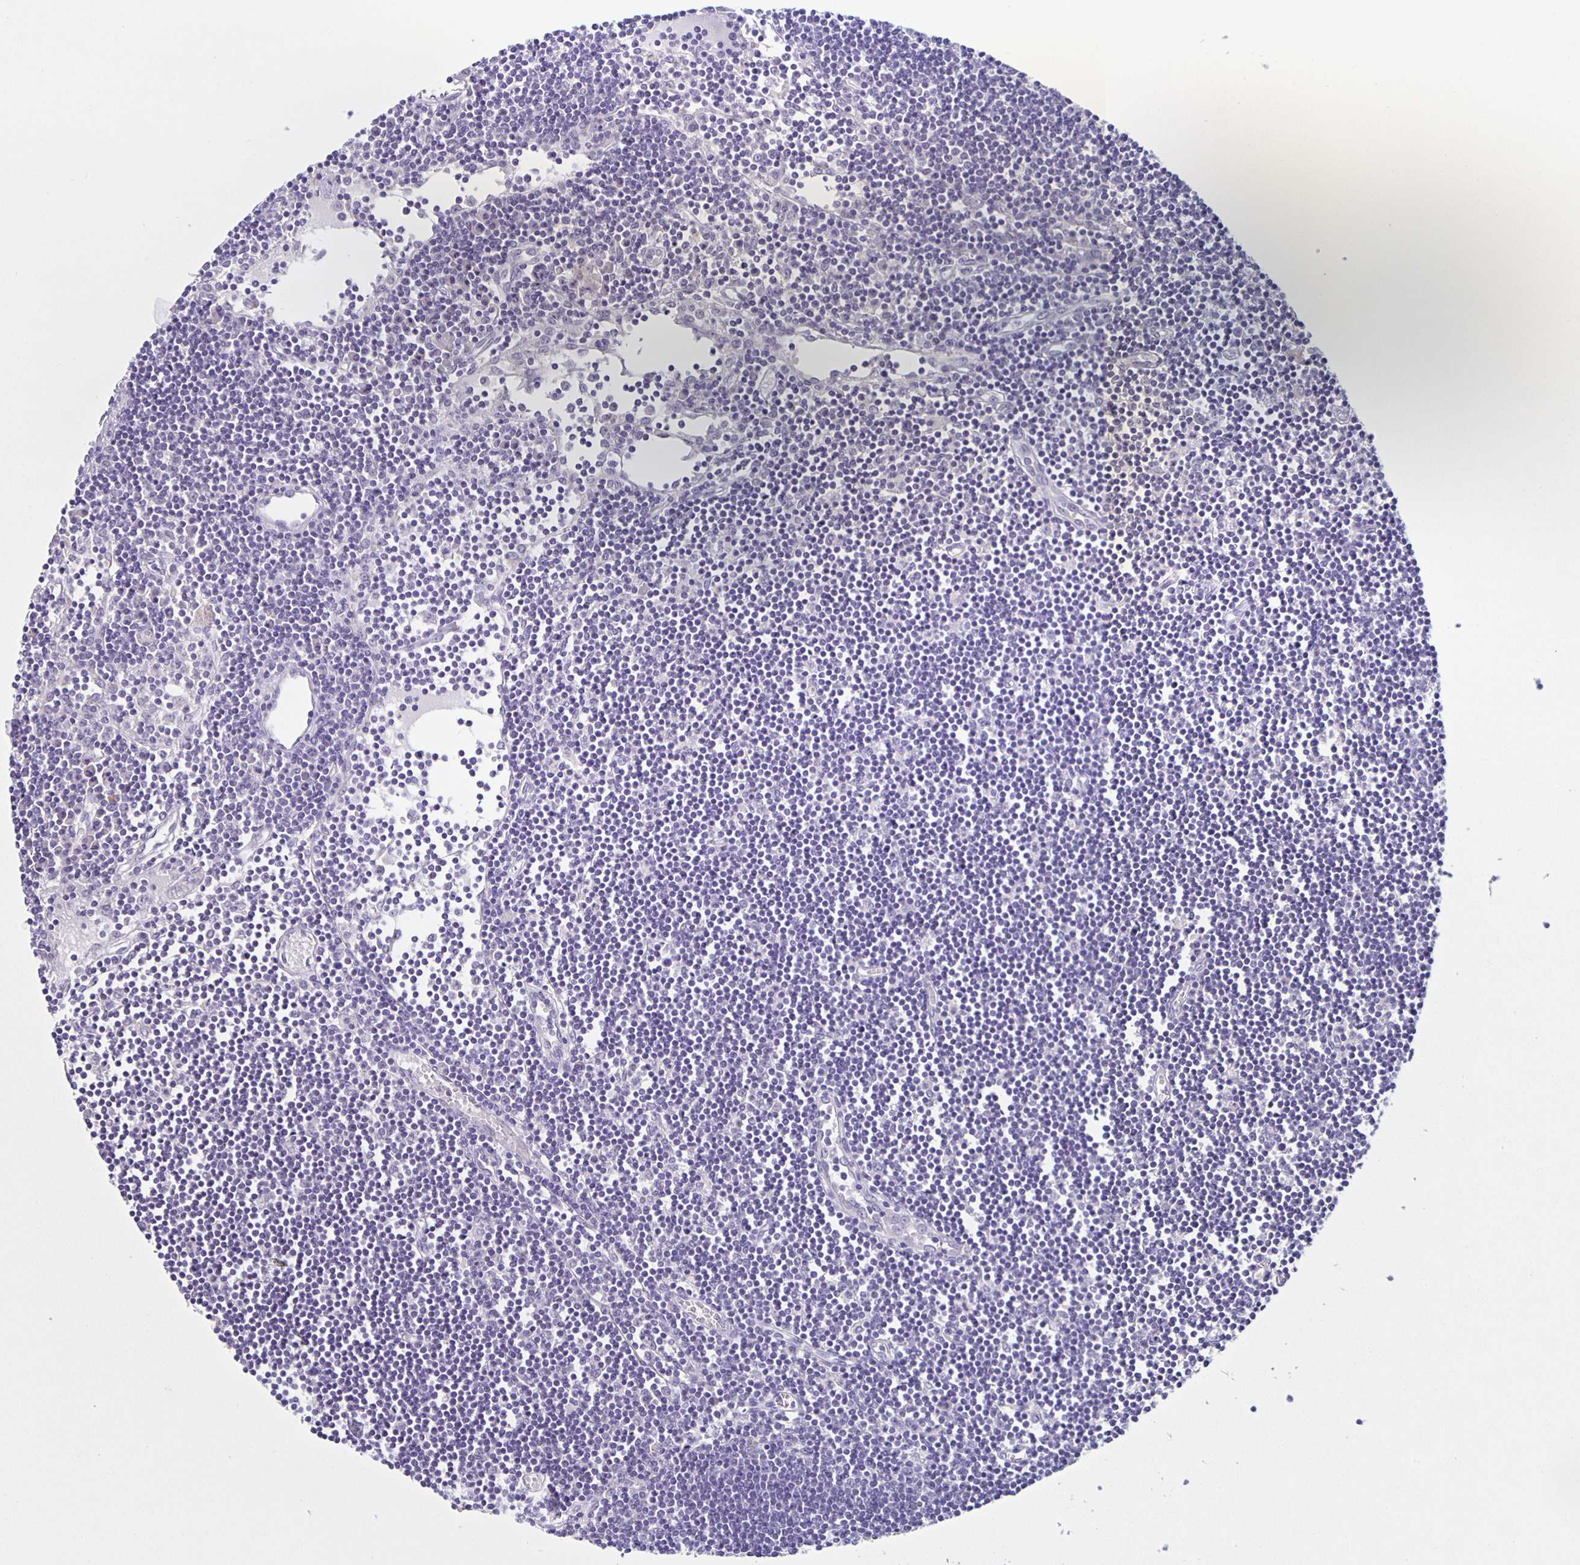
{"staining": {"intensity": "negative", "quantity": "none", "location": "none"}, "tissue": "lymph node", "cell_type": "Germinal center cells", "image_type": "normal", "snomed": [{"axis": "morphology", "description": "Normal tissue, NOS"}, {"axis": "topography", "description": "Lymph node"}], "caption": "Germinal center cells show no significant positivity in benign lymph node. (DAB immunohistochemistry (IHC) visualized using brightfield microscopy, high magnification).", "gene": "SLC12A3", "patient": {"sex": "female", "age": 65}}